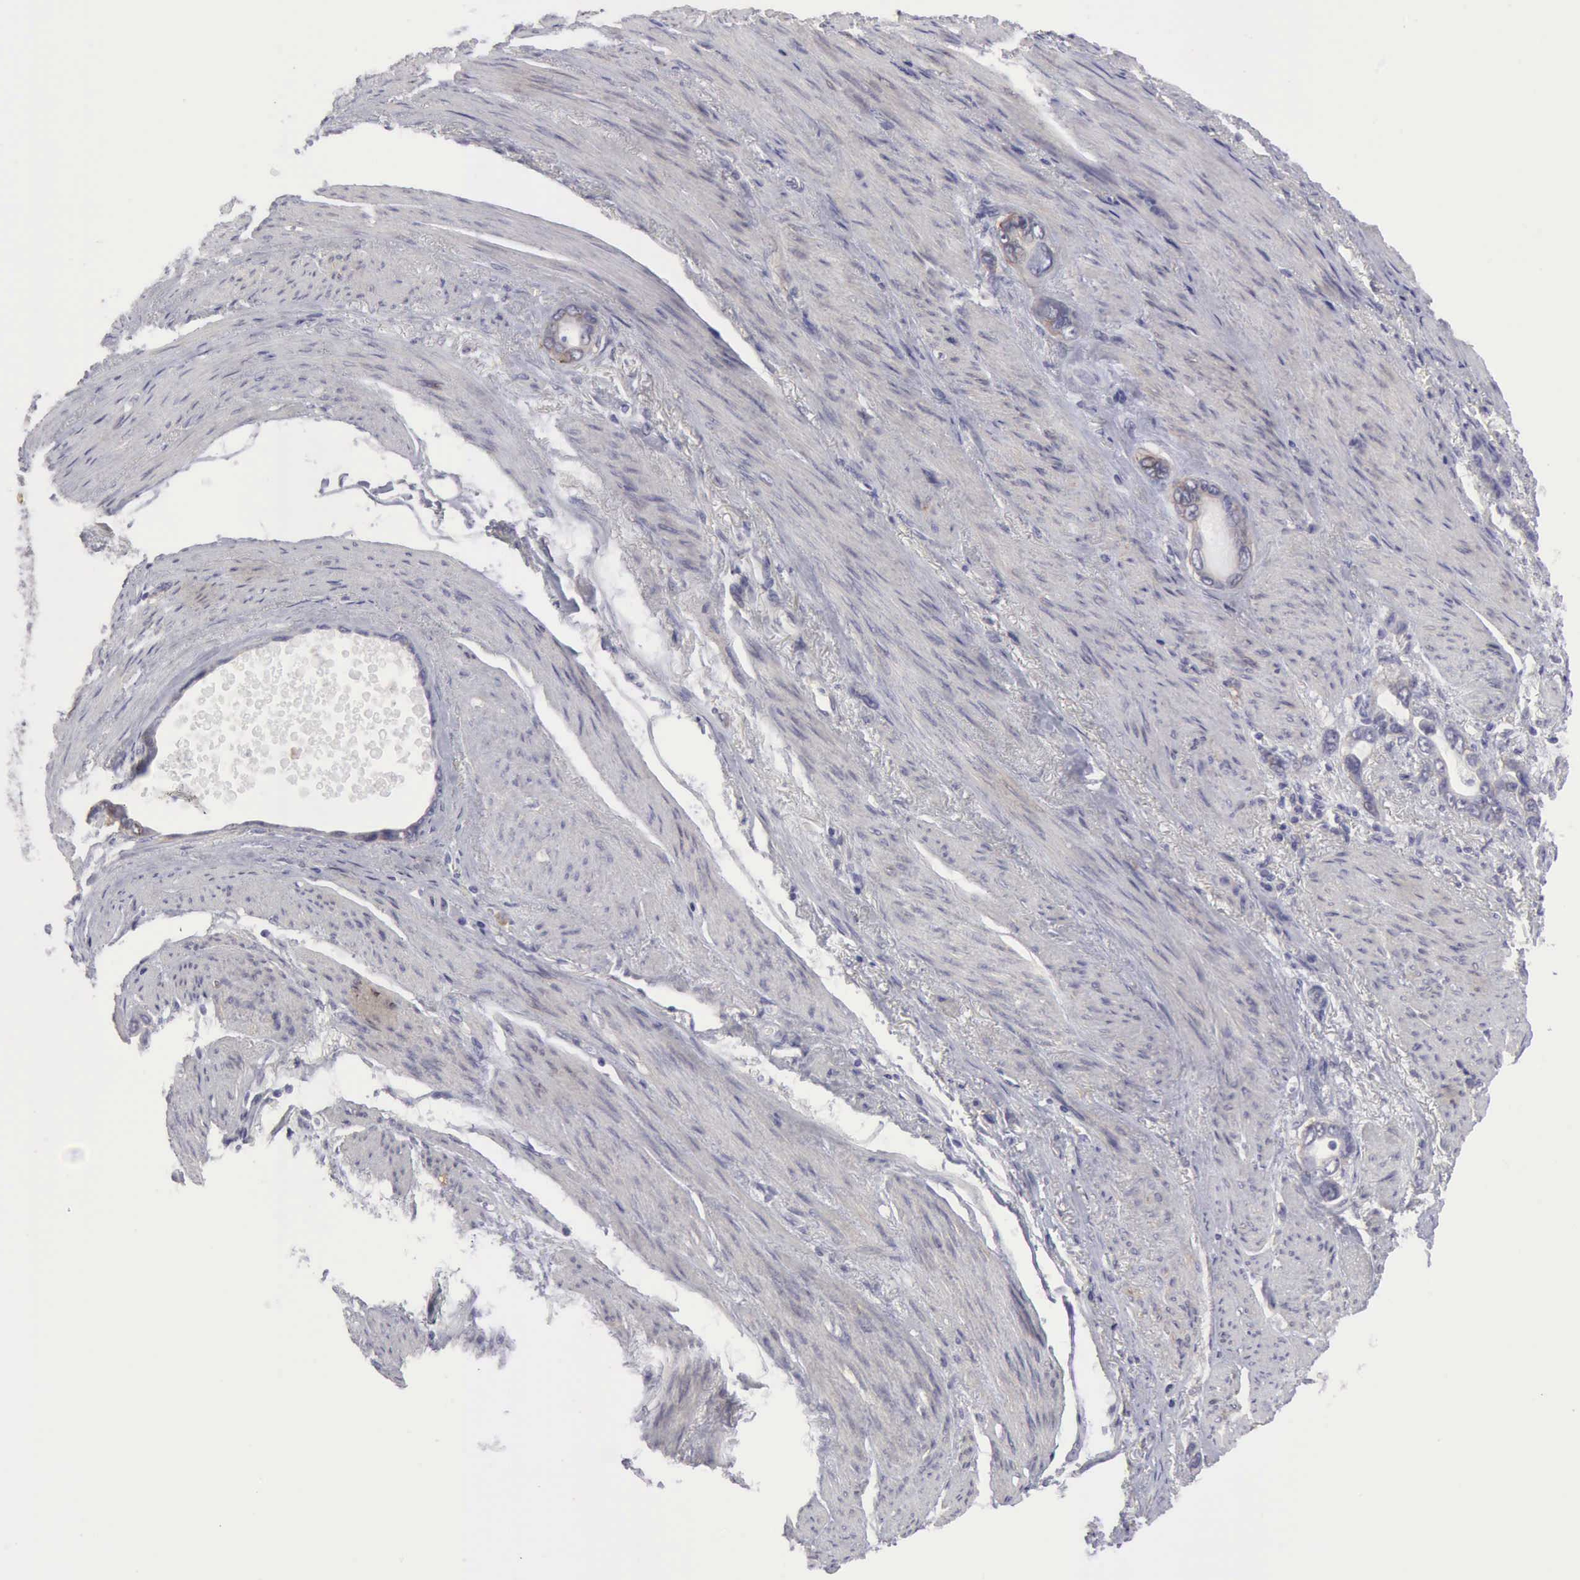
{"staining": {"intensity": "negative", "quantity": "none", "location": "none"}, "tissue": "stomach cancer", "cell_type": "Tumor cells", "image_type": "cancer", "snomed": [{"axis": "morphology", "description": "Adenocarcinoma, NOS"}, {"axis": "topography", "description": "Stomach"}], "caption": "Human adenocarcinoma (stomach) stained for a protein using IHC demonstrates no expression in tumor cells.", "gene": "TFRC", "patient": {"sex": "male", "age": 78}}